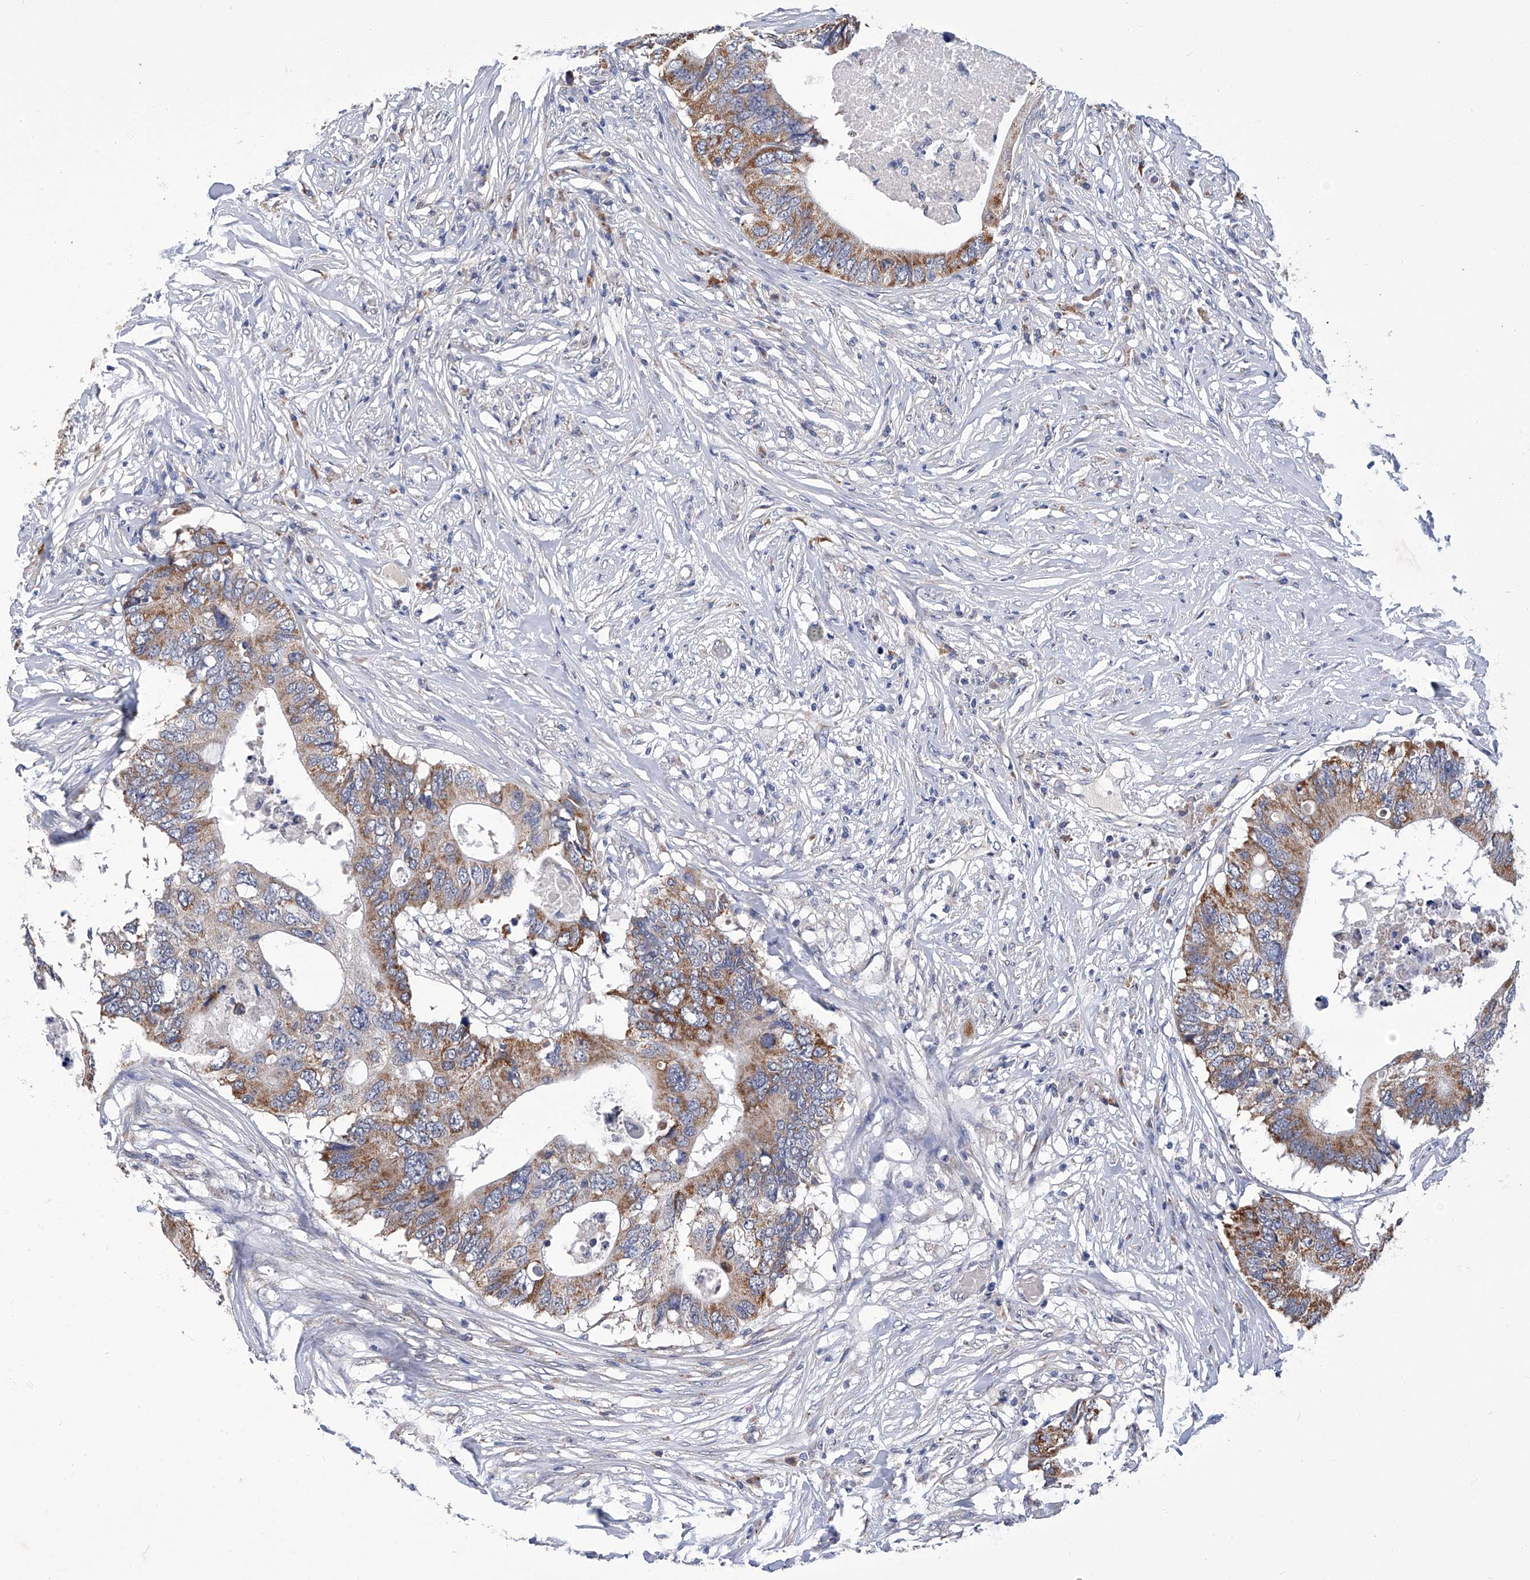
{"staining": {"intensity": "moderate", "quantity": ">75%", "location": "cytoplasmic/membranous"}, "tissue": "colorectal cancer", "cell_type": "Tumor cells", "image_type": "cancer", "snomed": [{"axis": "morphology", "description": "Adenocarcinoma, NOS"}, {"axis": "topography", "description": "Colon"}], "caption": "Immunohistochemistry of colorectal cancer (adenocarcinoma) reveals medium levels of moderate cytoplasmic/membranous expression in about >75% of tumor cells.", "gene": "OAT", "patient": {"sex": "male", "age": 71}}